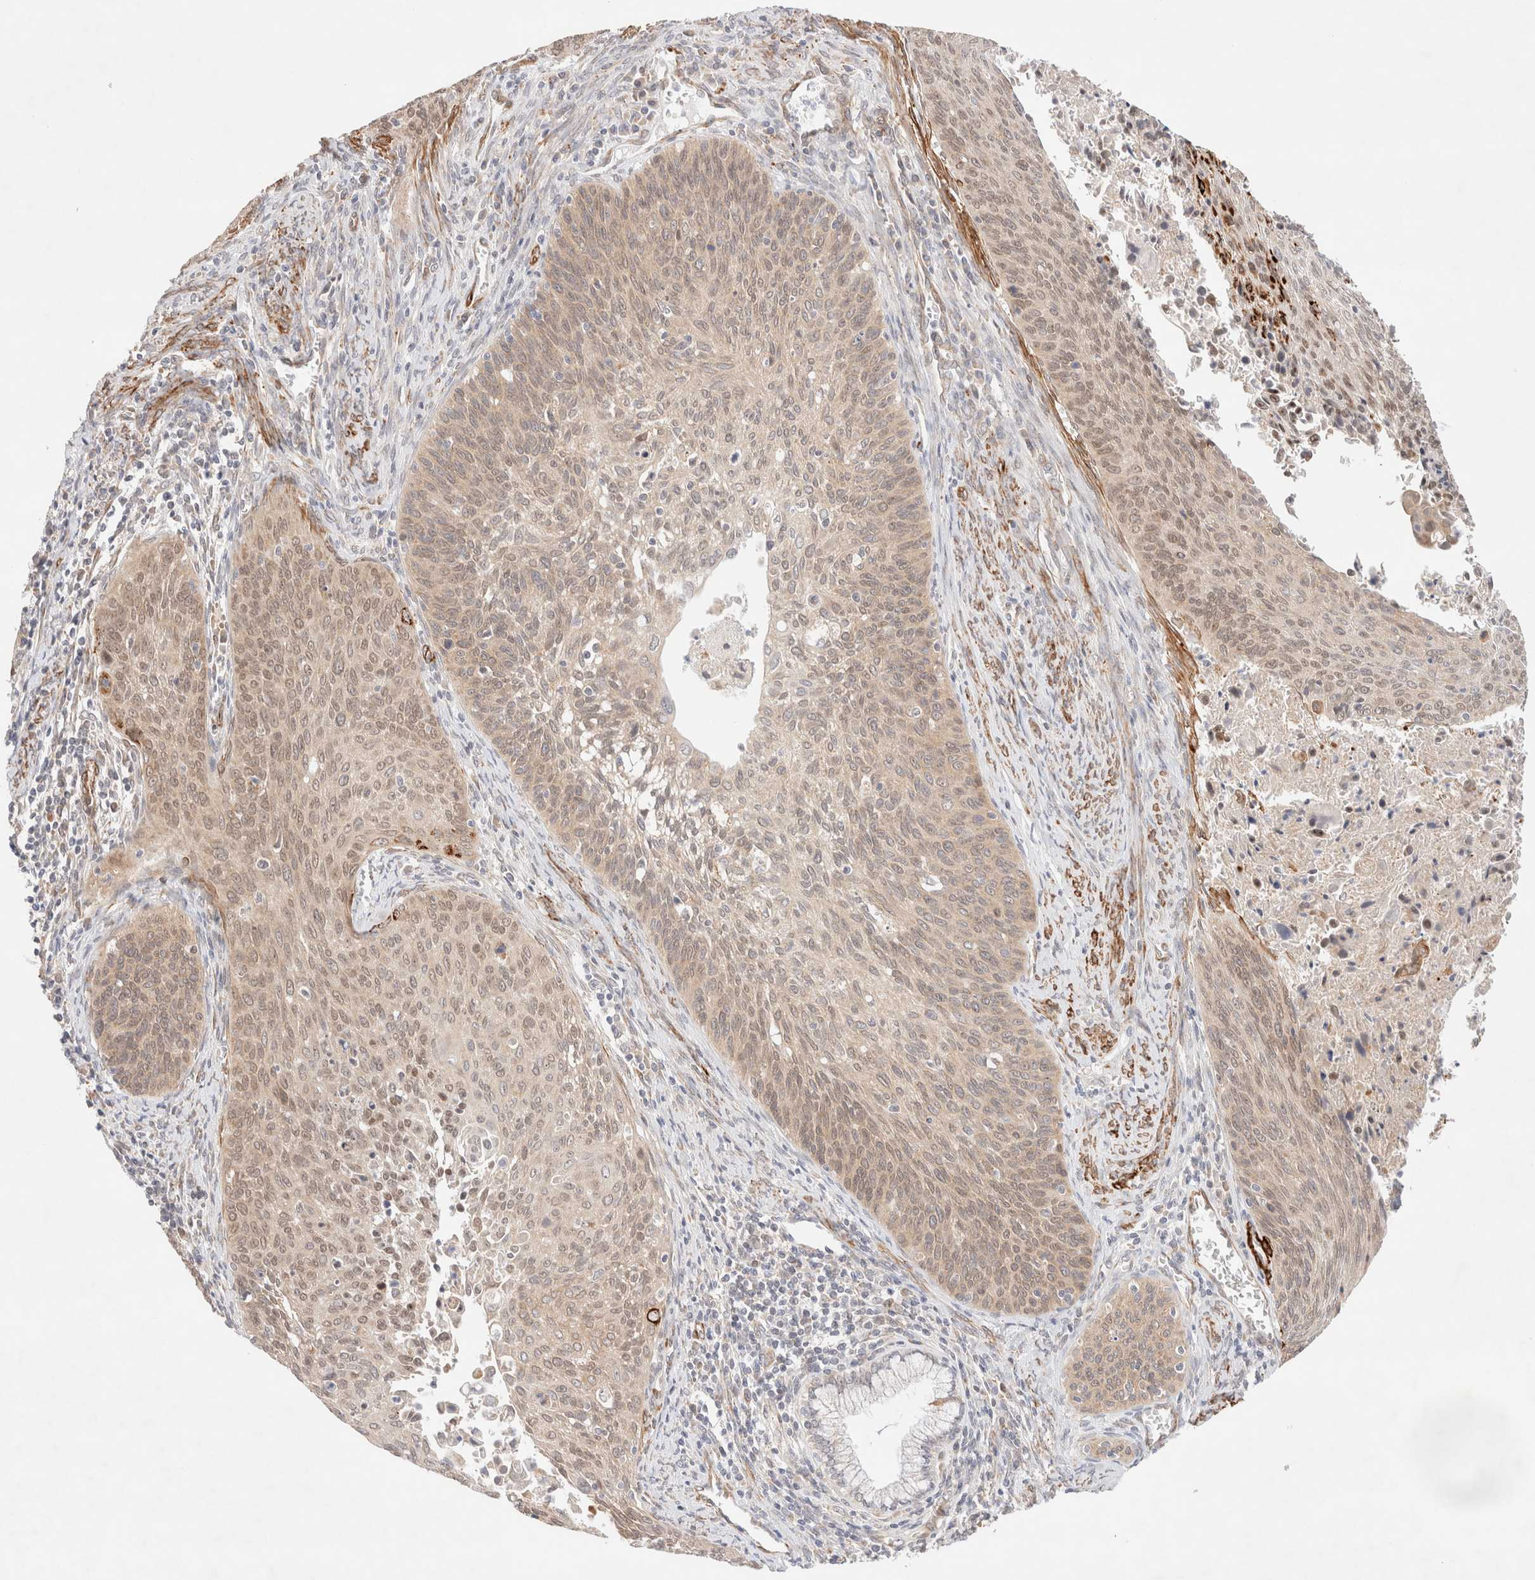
{"staining": {"intensity": "weak", "quantity": ">75%", "location": "cytoplasmic/membranous,nuclear"}, "tissue": "cervical cancer", "cell_type": "Tumor cells", "image_type": "cancer", "snomed": [{"axis": "morphology", "description": "Squamous cell carcinoma, NOS"}, {"axis": "topography", "description": "Cervix"}], "caption": "Immunohistochemical staining of cervical cancer (squamous cell carcinoma) displays low levels of weak cytoplasmic/membranous and nuclear protein staining in approximately >75% of tumor cells.", "gene": "RRP15", "patient": {"sex": "female", "age": 55}}